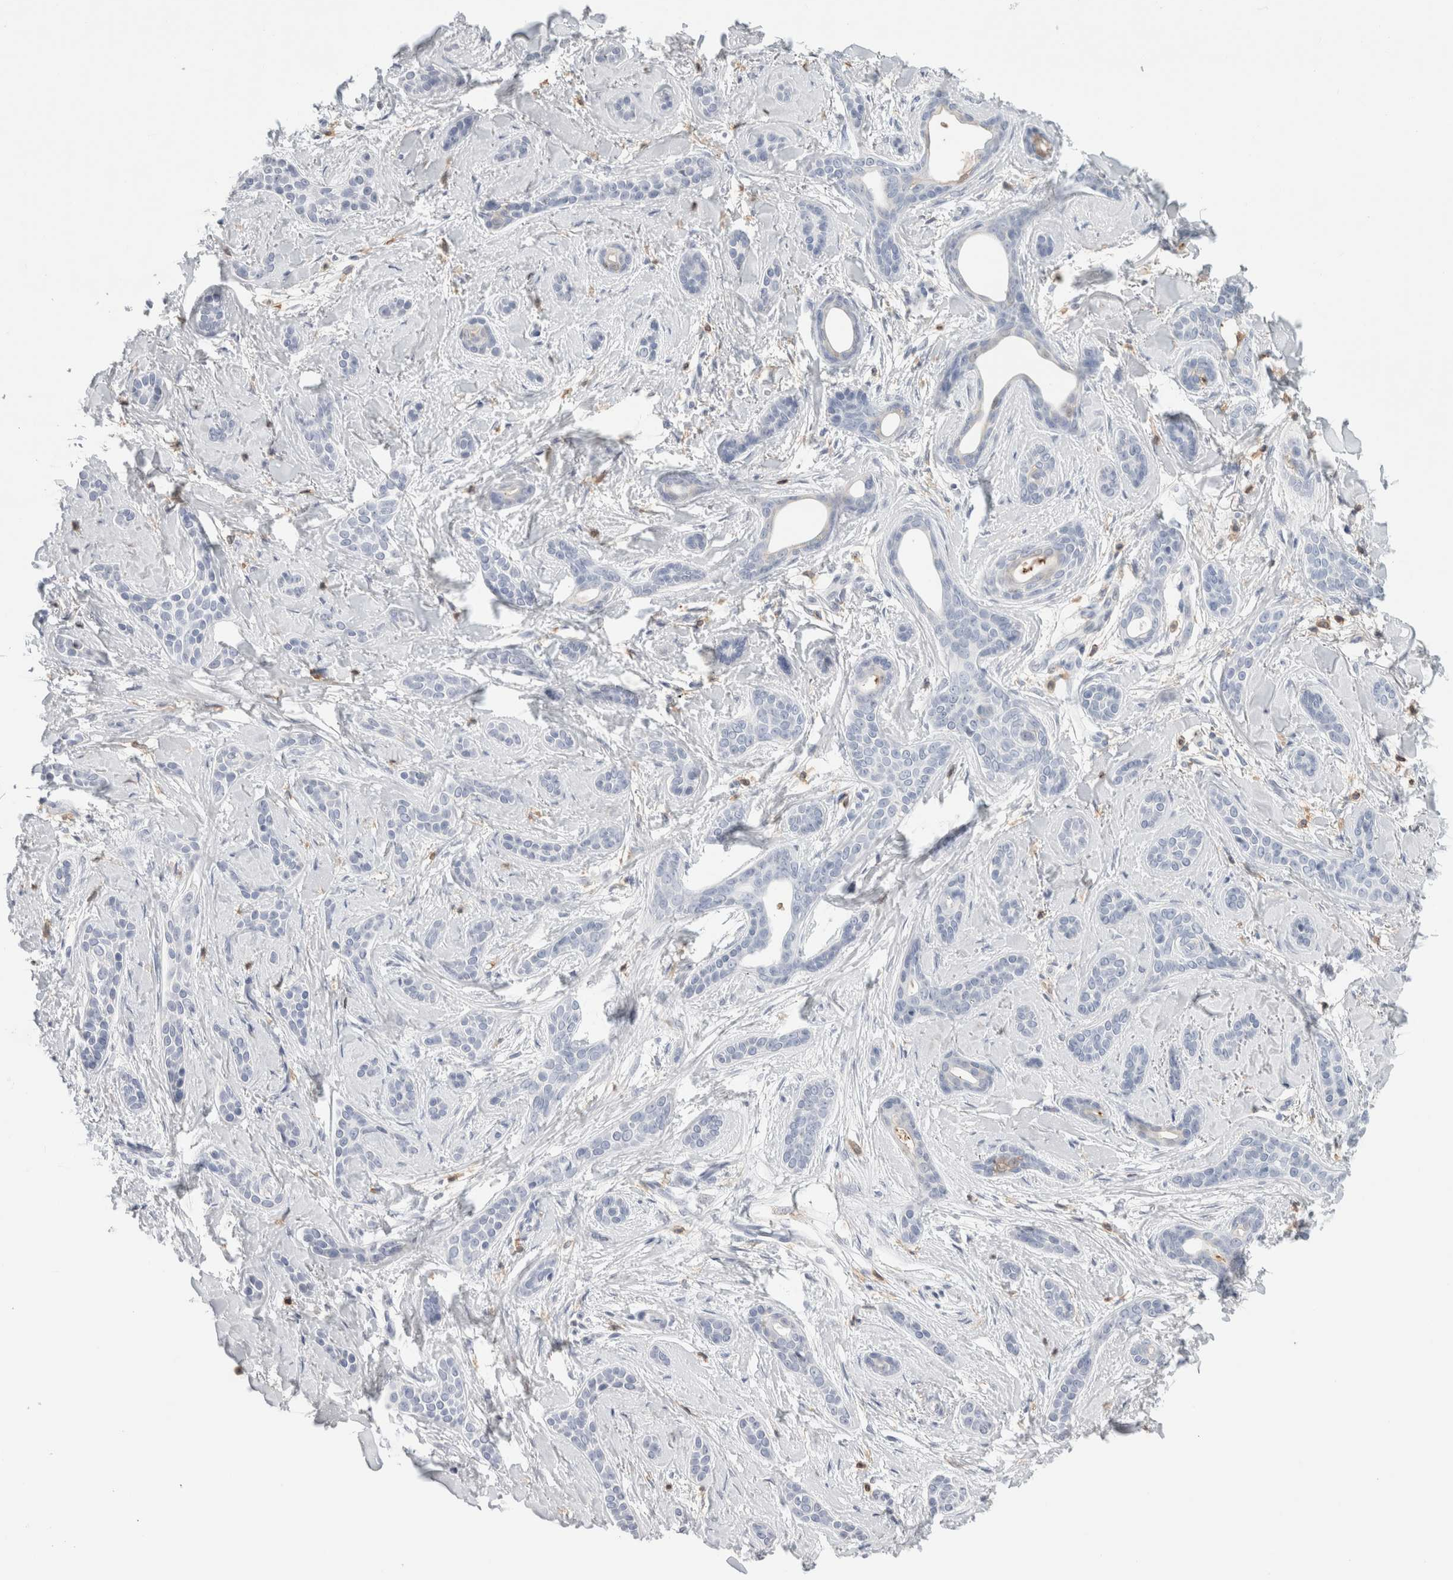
{"staining": {"intensity": "negative", "quantity": "none", "location": "none"}, "tissue": "skin cancer", "cell_type": "Tumor cells", "image_type": "cancer", "snomed": [{"axis": "morphology", "description": "Basal cell carcinoma"}, {"axis": "morphology", "description": "Adnexal tumor, benign"}, {"axis": "topography", "description": "Skin"}], "caption": "Tumor cells are negative for brown protein staining in skin cancer. (Stains: DAB (3,3'-diaminobenzidine) immunohistochemistry with hematoxylin counter stain, Microscopy: brightfield microscopy at high magnification).", "gene": "P2RY2", "patient": {"sex": "female", "age": 42}}